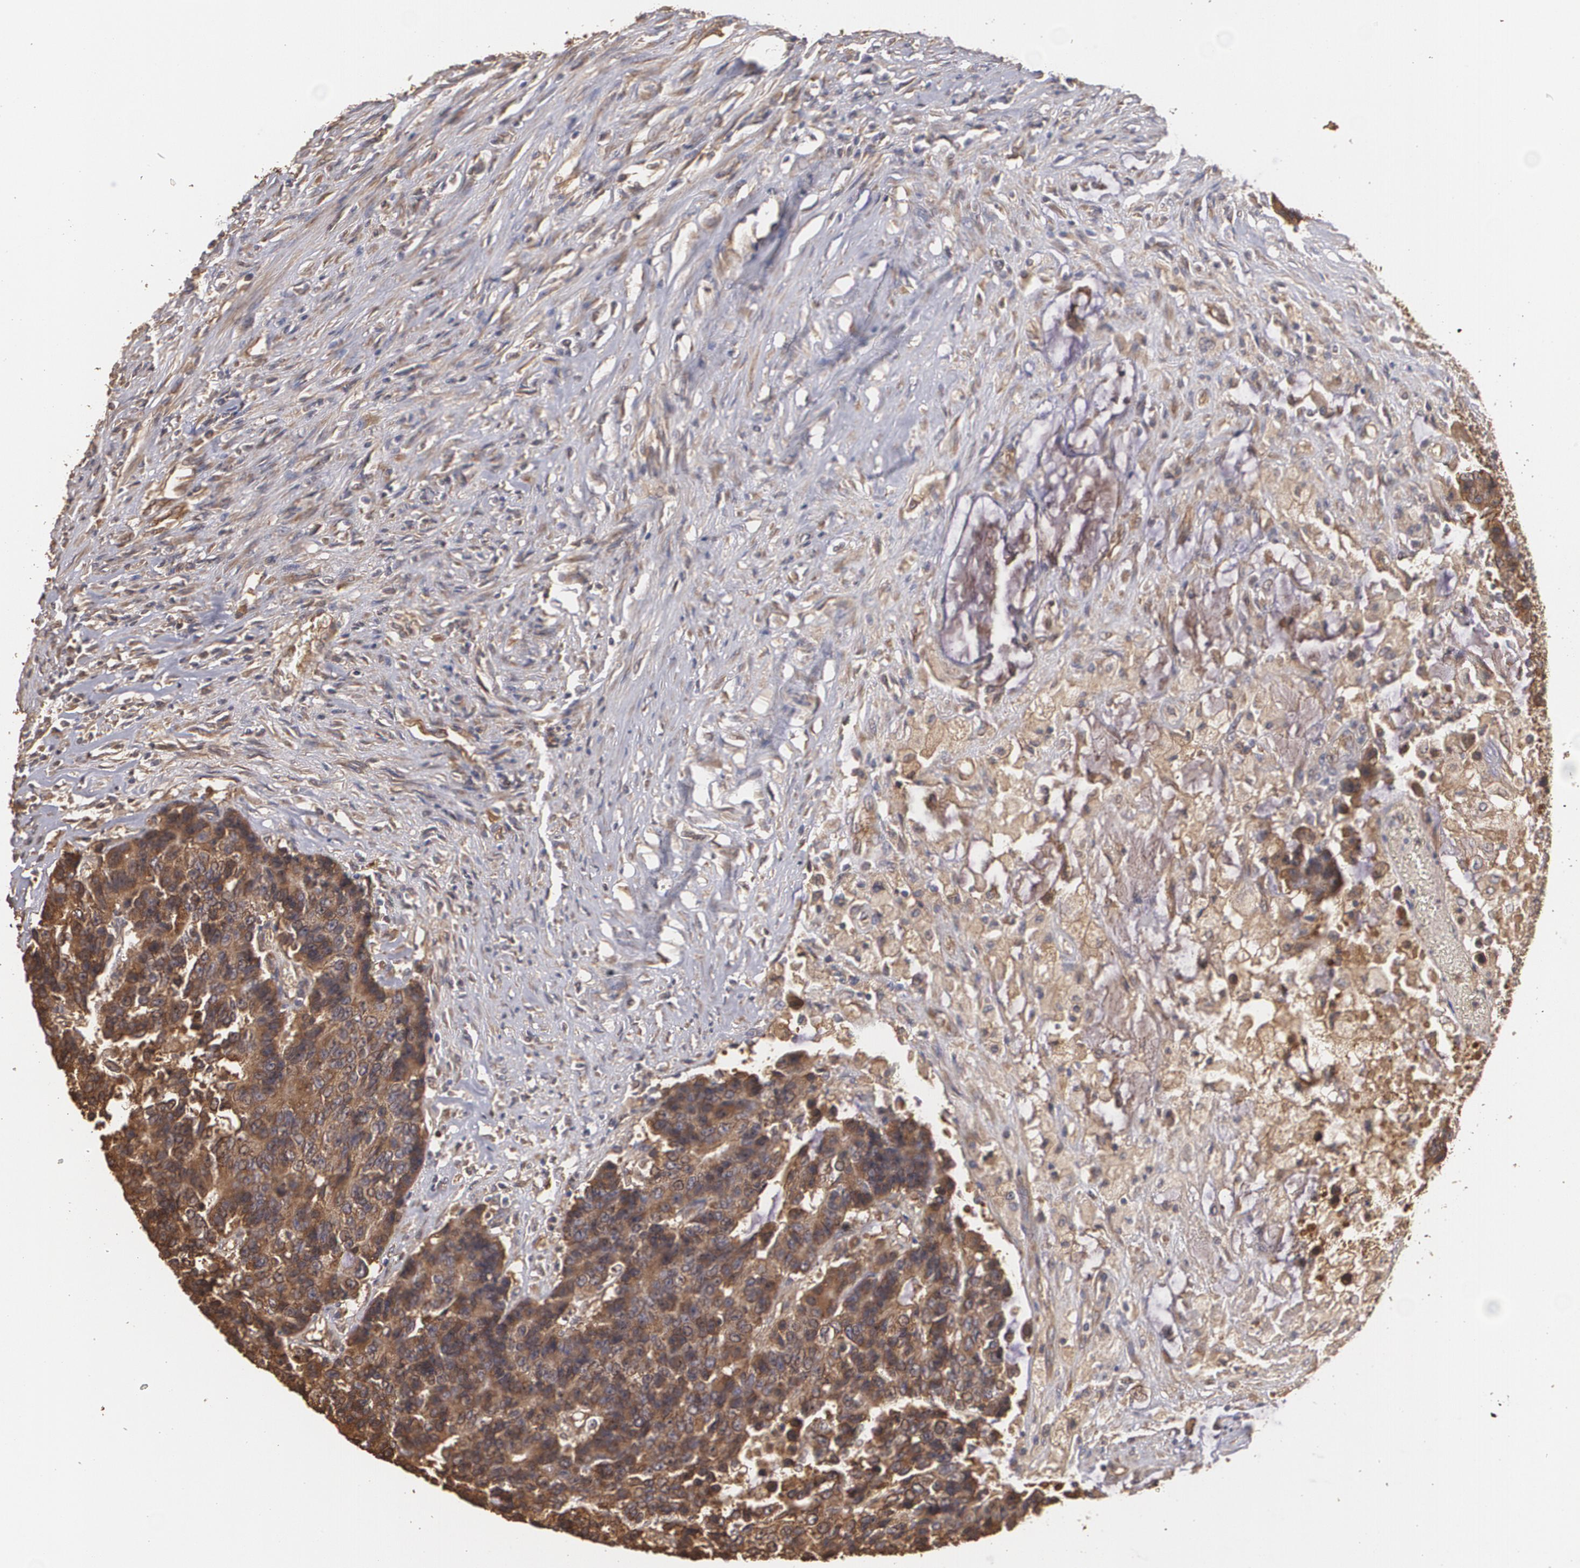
{"staining": {"intensity": "moderate", "quantity": ">75%", "location": "cytoplasmic/membranous"}, "tissue": "colorectal cancer", "cell_type": "Tumor cells", "image_type": "cancer", "snomed": [{"axis": "morphology", "description": "Adenocarcinoma, NOS"}, {"axis": "topography", "description": "Colon"}], "caption": "There is medium levels of moderate cytoplasmic/membranous expression in tumor cells of colorectal cancer (adenocarcinoma), as demonstrated by immunohistochemical staining (brown color).", "gene": "PON1", "patient": {"sex": "female", "age": 86}}